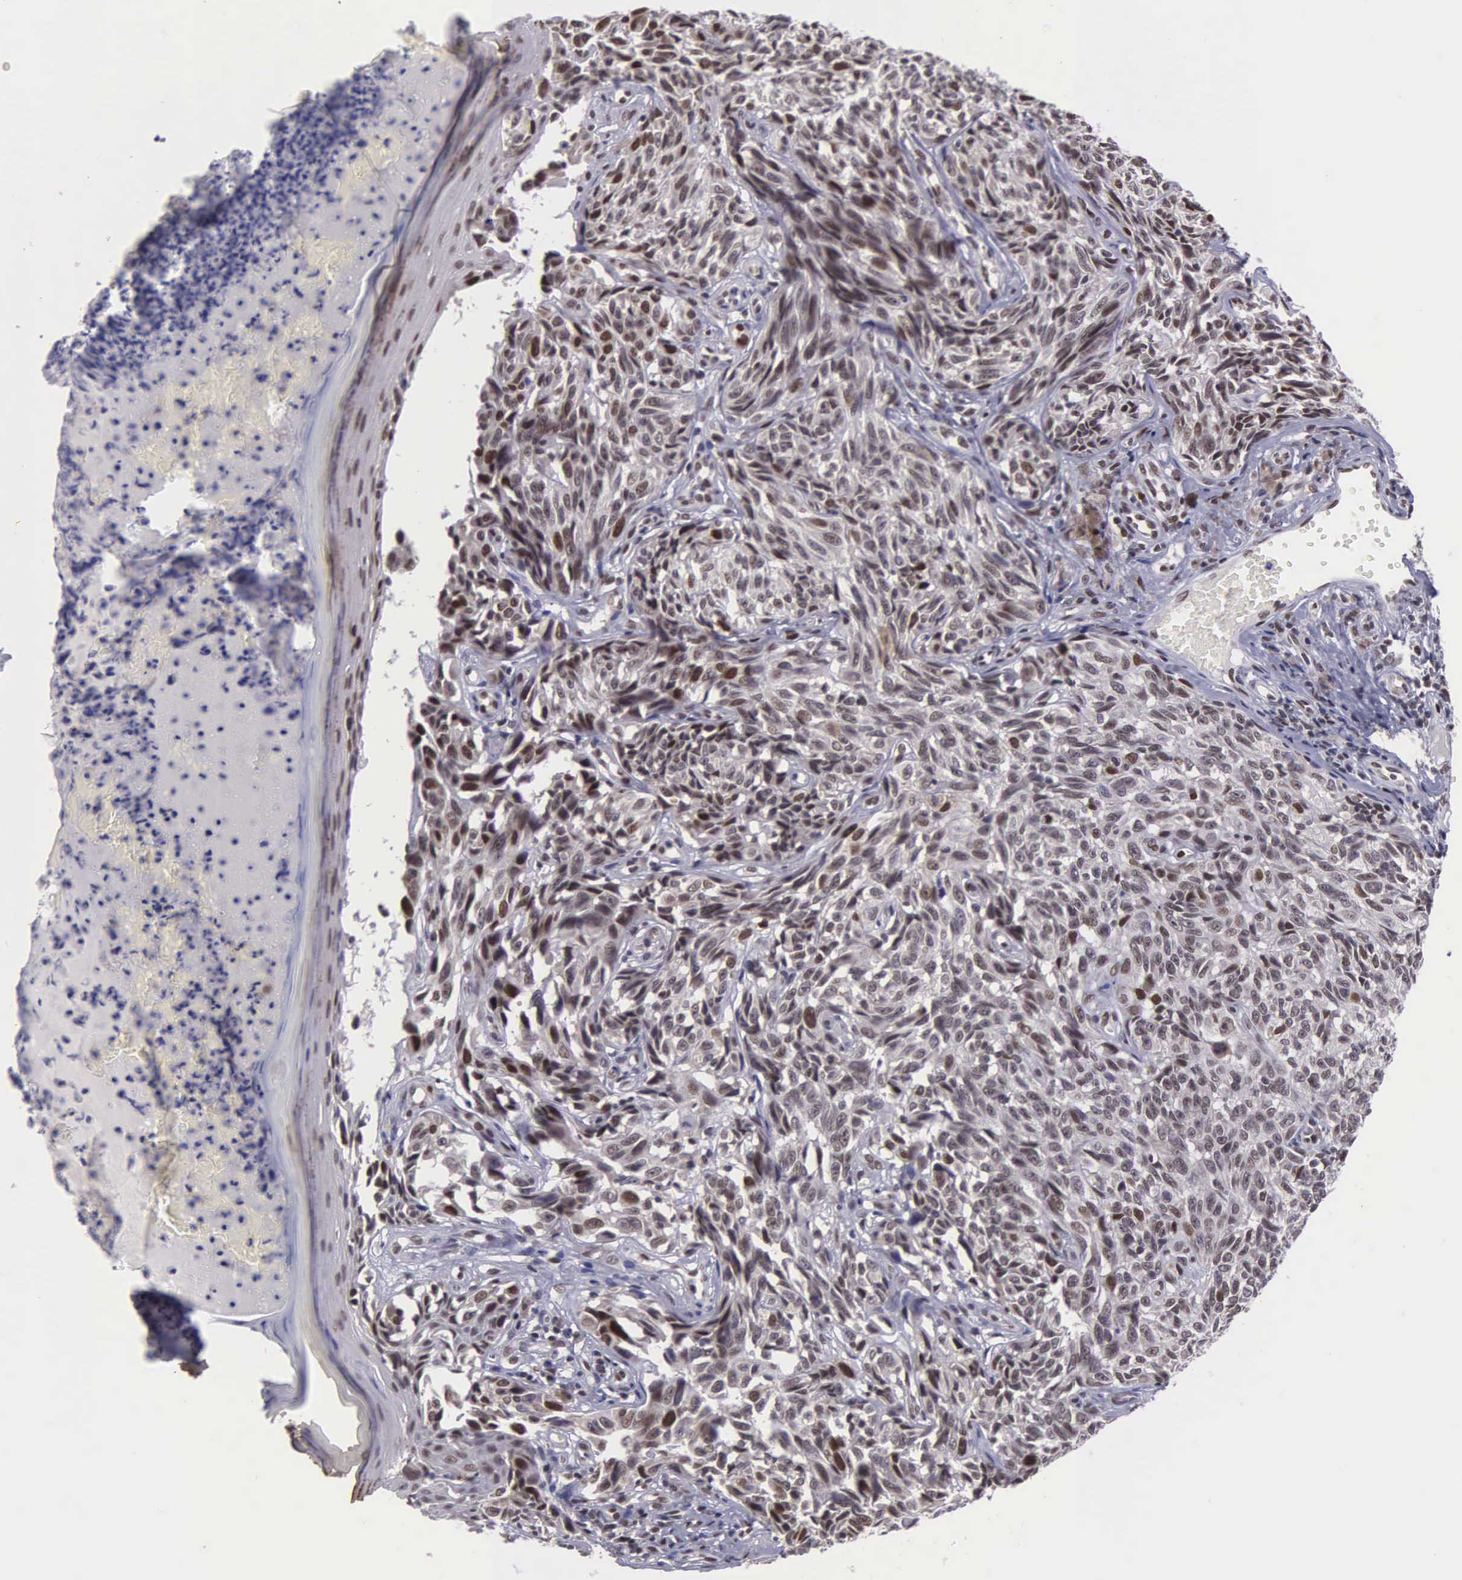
{"staining": {"intensity": "weak", "quantity": ">75%", "location": "nuclear"}, "tissue": "melanoma", "cell_type": "Tumor cells", "image_type": "cancer", "snomed": [{"axis": "morphology", "description": "Malignant melanoma, NOS"}, {"axis": "topography", "description": "Skin"}], "caption": "Immunohistochemistry (DAB) staining of human malignant melanoma reveals weak nuclear protein positivity in about >75% of tumor cells.", "gene": "UBR7", "patient": {"sex": "male", "age": 67}}